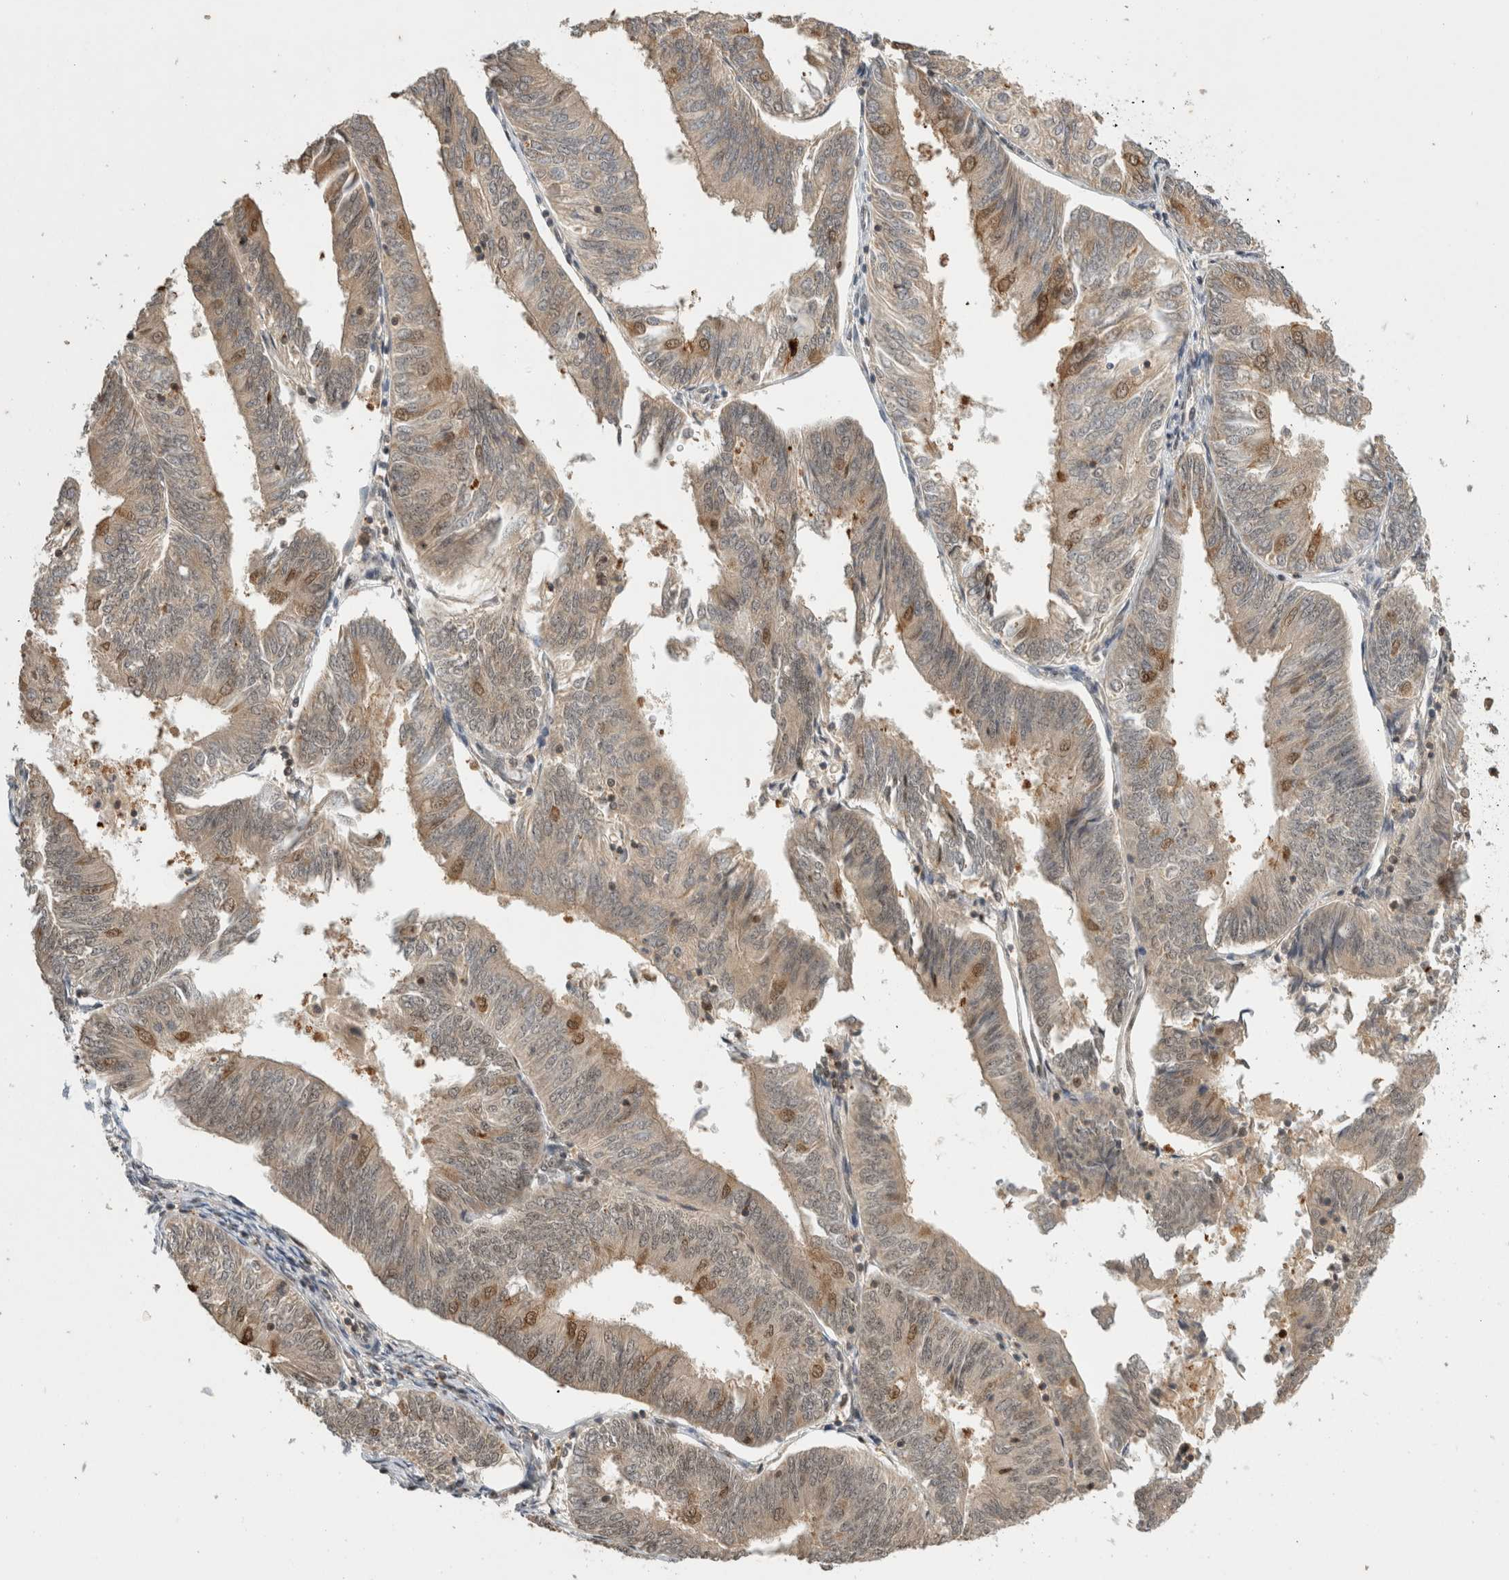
{"staining": {"intensity": "moderate", "quantity": "25%-75%", "location": "cytoplasmic/membranous,nuclear"}, "tissue": "endometrial cancer", "cell_type": "Tumor cells", "image_type": "cancer", "snomed": [{"axis": "morphology", "description": "Adenocarcinoma, NOS"}, {"axis": "topography", "description": "Endometrium"}], "caption": "Human endometrial cancer stained with a brown dye reveals moderate cytoplasmic/membranous and nuclear positive positivity in approximately 25%-75% of tumor cells.", "gene": "SNRNP40", "patient": {"sex": "female", "age": 58}}